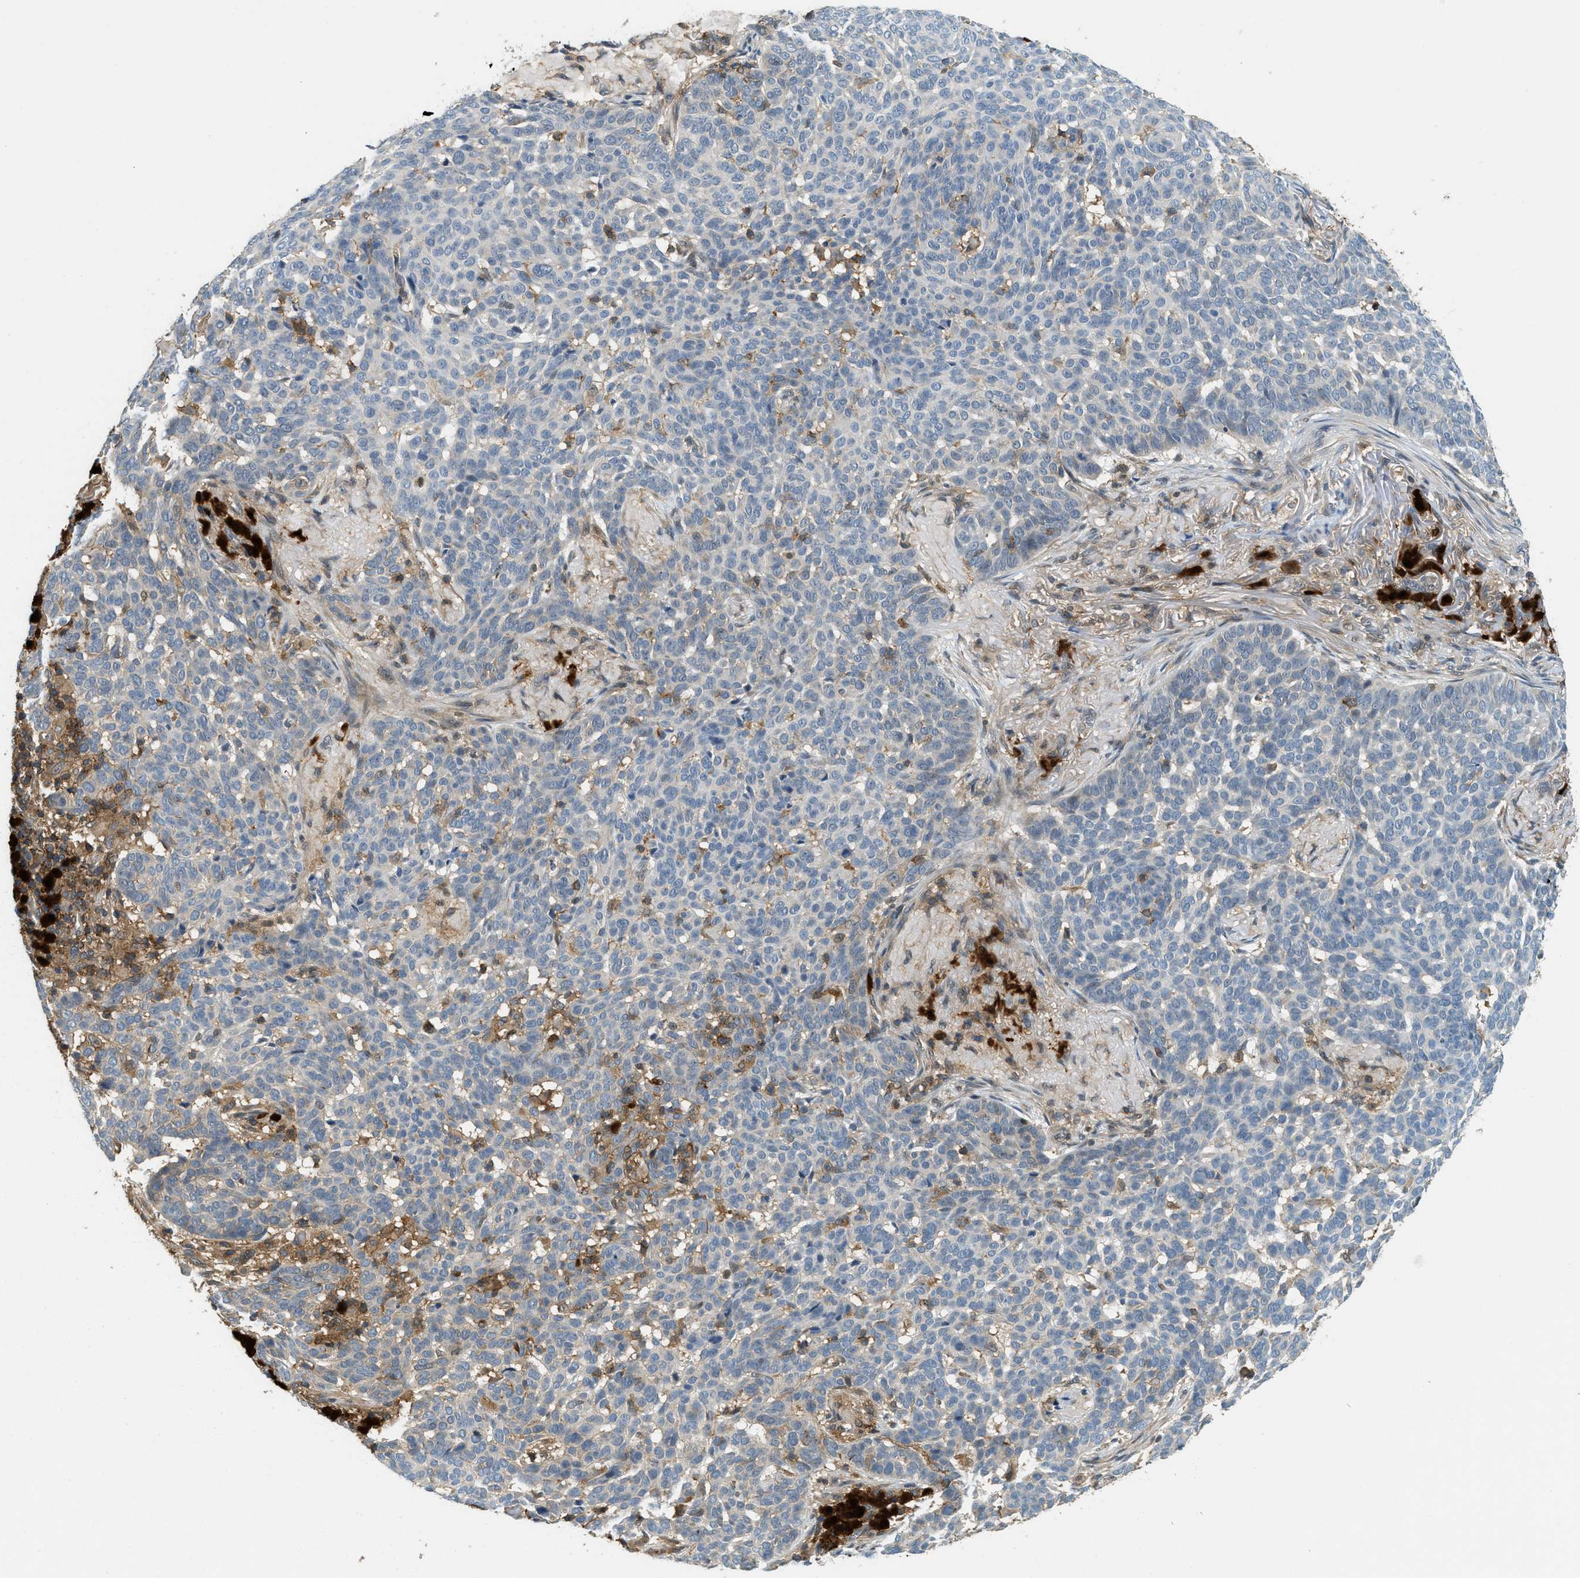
{"staining": {"intensity": "negative", "quantity": "none", "location": "none"}, "tissue": "skin cancer", "cell_type": "Tumor cells", "image_type": "cancer", "snomed": [{"axis": "morphology", "description": "Basal cell carcinoma"}, {"axis": "topography", "description": "Skin"}], "caption": "Tumor cells are negative for protein expression in human basal cell carcinoma (skin).", "gene": "GMPPB", "patient": {"sex": "male", "age": 85}}